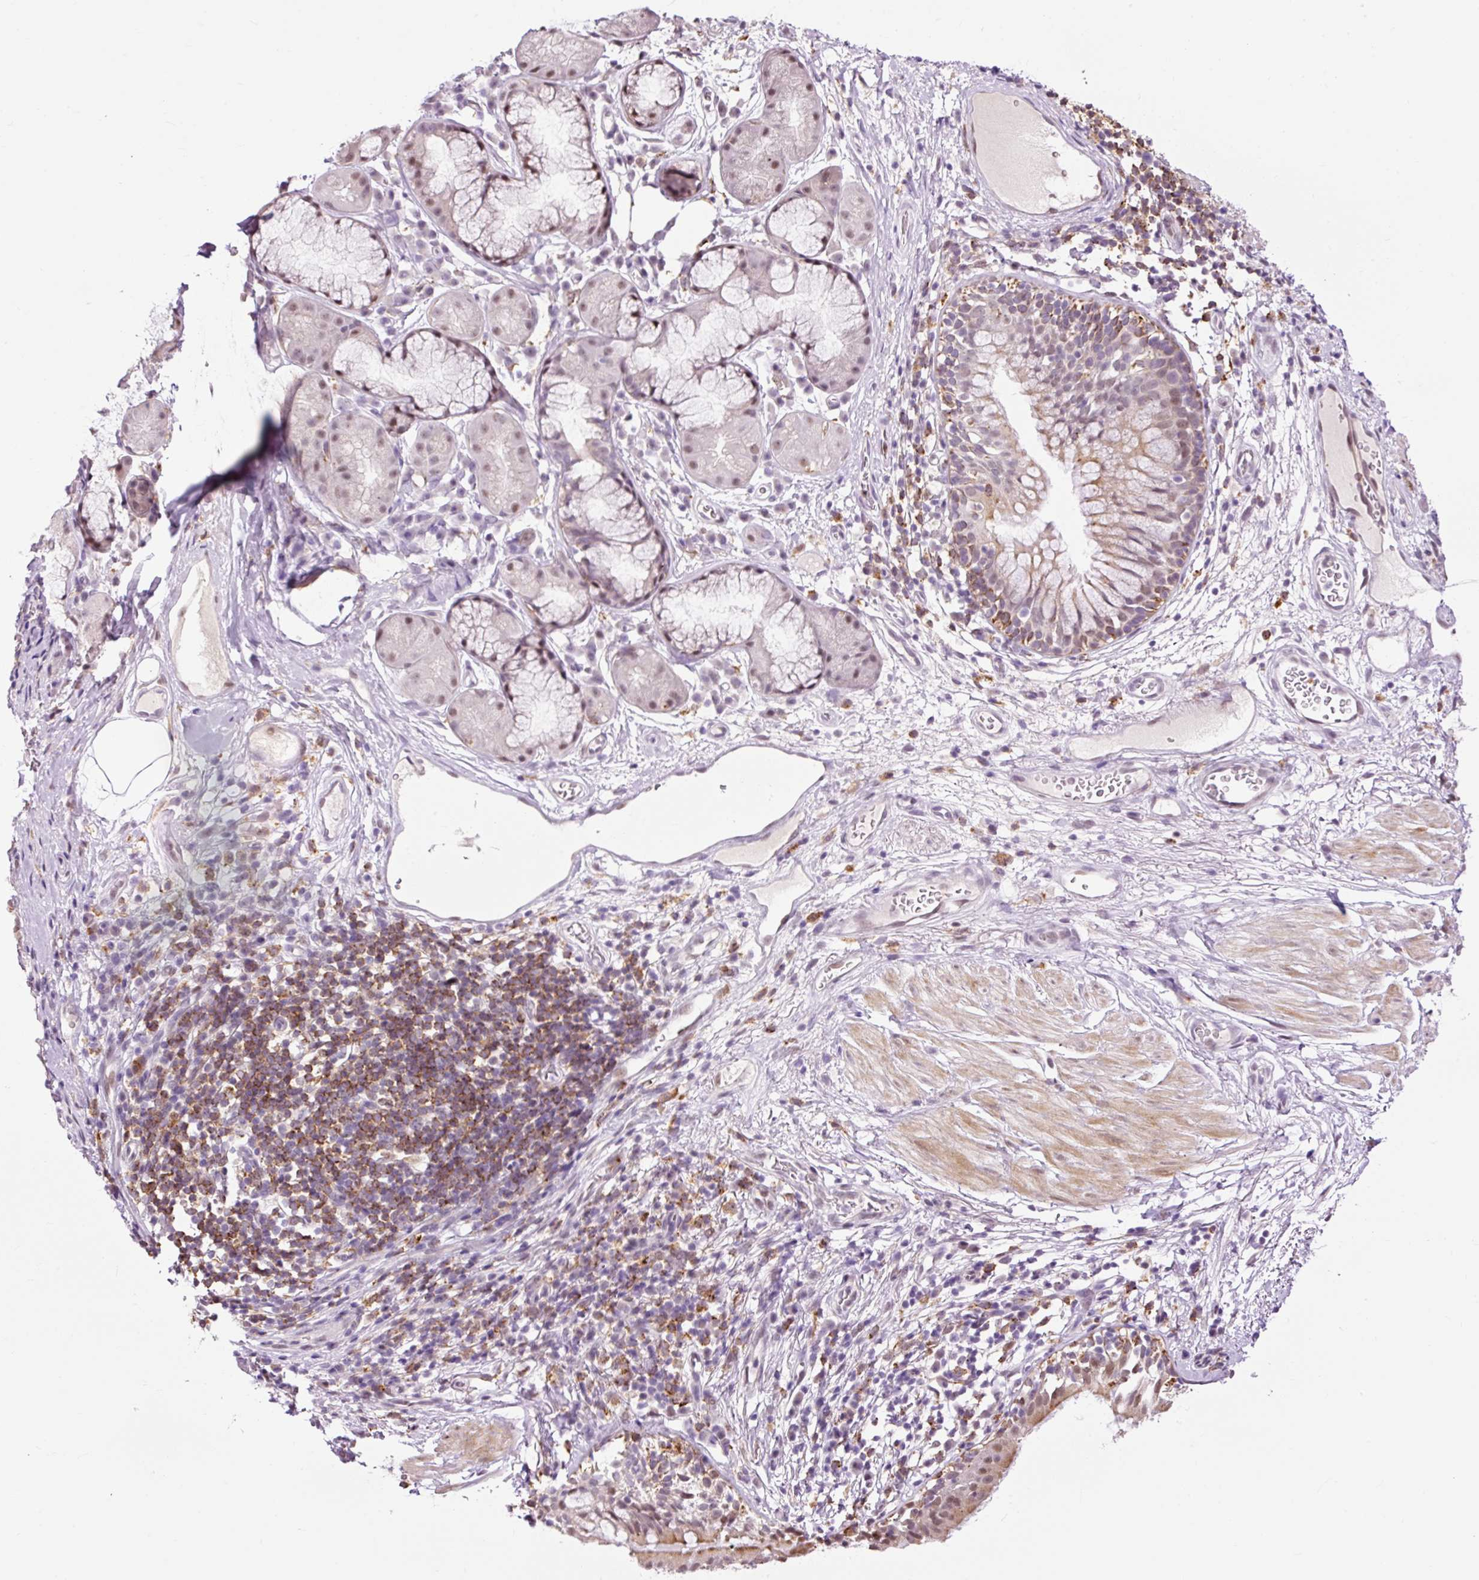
{"staining": {"intensity": "negative", "quantity": "none", "location": "none"}, "tissue": "adipose tissue", "cell_type": "Adipocytes", "image_type": "normal", "snomed": [{"axis": "morphology", "description": "Normal tissue, NOS"}, {"axis": "topography", "description": "Cartilage tissue"}, {"axis": "topography", "description": "Bronchus"}], "caption": "Immunohistochemistry (IHC) image of normal adipose tissue: adipose tissue stained with DAB (3,3'-diaminobenzidine) reveals no significant protein staining in adipocytes.", "gene": "LY86", "patient": {"sex": "male", "age": 58}}